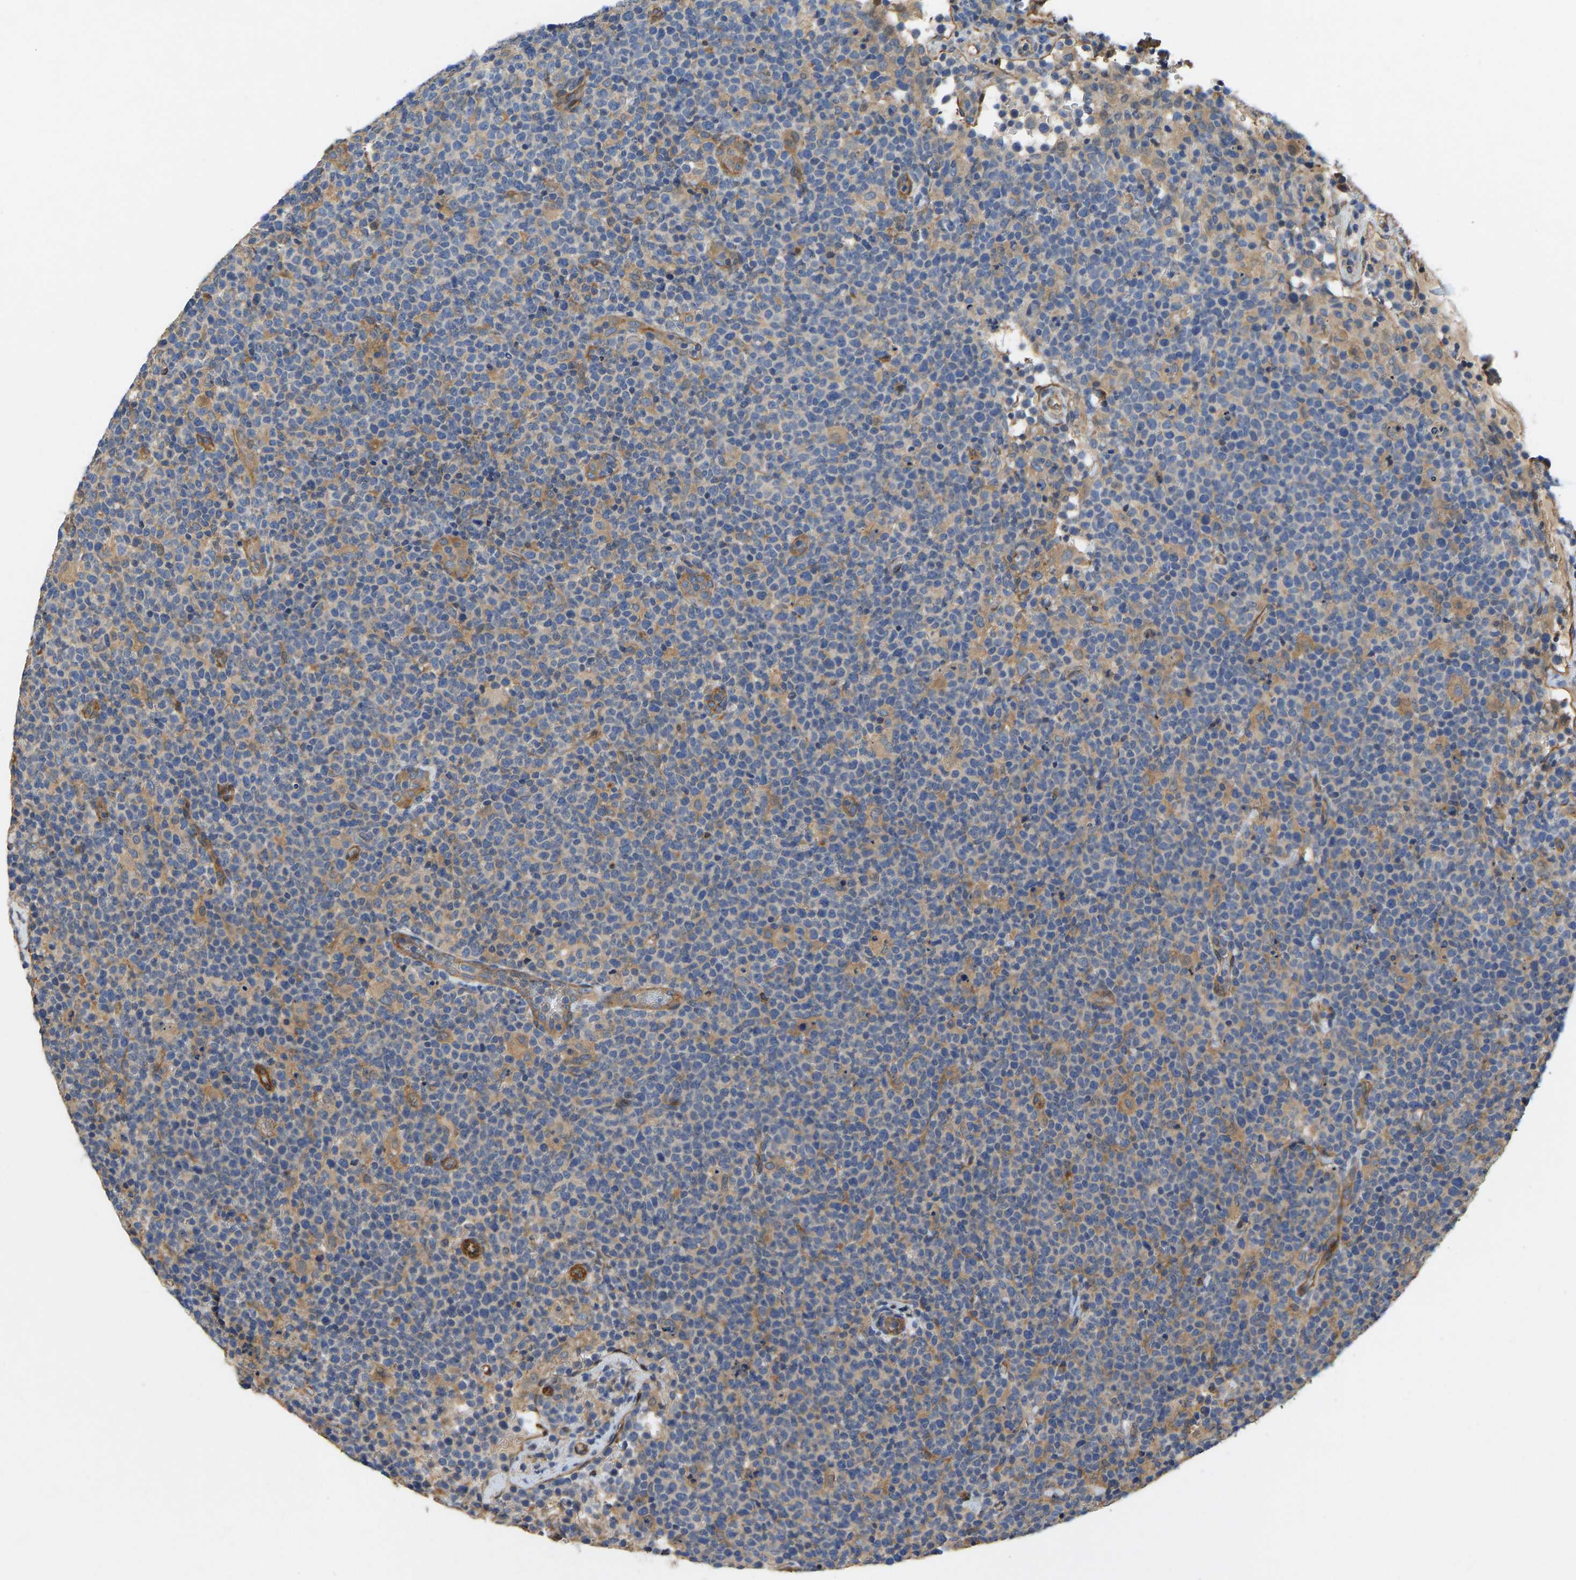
{"staining": {"intensity": "moderate", "quantity": "<25%", "location": "cytoplasmic/membranous"}, "tissue": "lymphoma", "cell_type": "Tumor cells", "image_type": "cancer", "snomed": [{"axis": "morphology", "description": "Malignant lymphoma, non-Hodgkin's type, High grade"}, {"axis": "topography", "description": "Lymph node"}], "caption": "Malignant lymphoma, non-Hodgkin's type (high-grade) was stained to show a protein in brown. There is low levels of moderate cytoplasmic/membranous staining in about <25% of tumor cells. (DAB (3,3'-diaminobenzidine) = brown stain, brightfield microscopy at high magnification).", "gene": "ELMO2", "patient": {"sex": "male", "age": 61}}